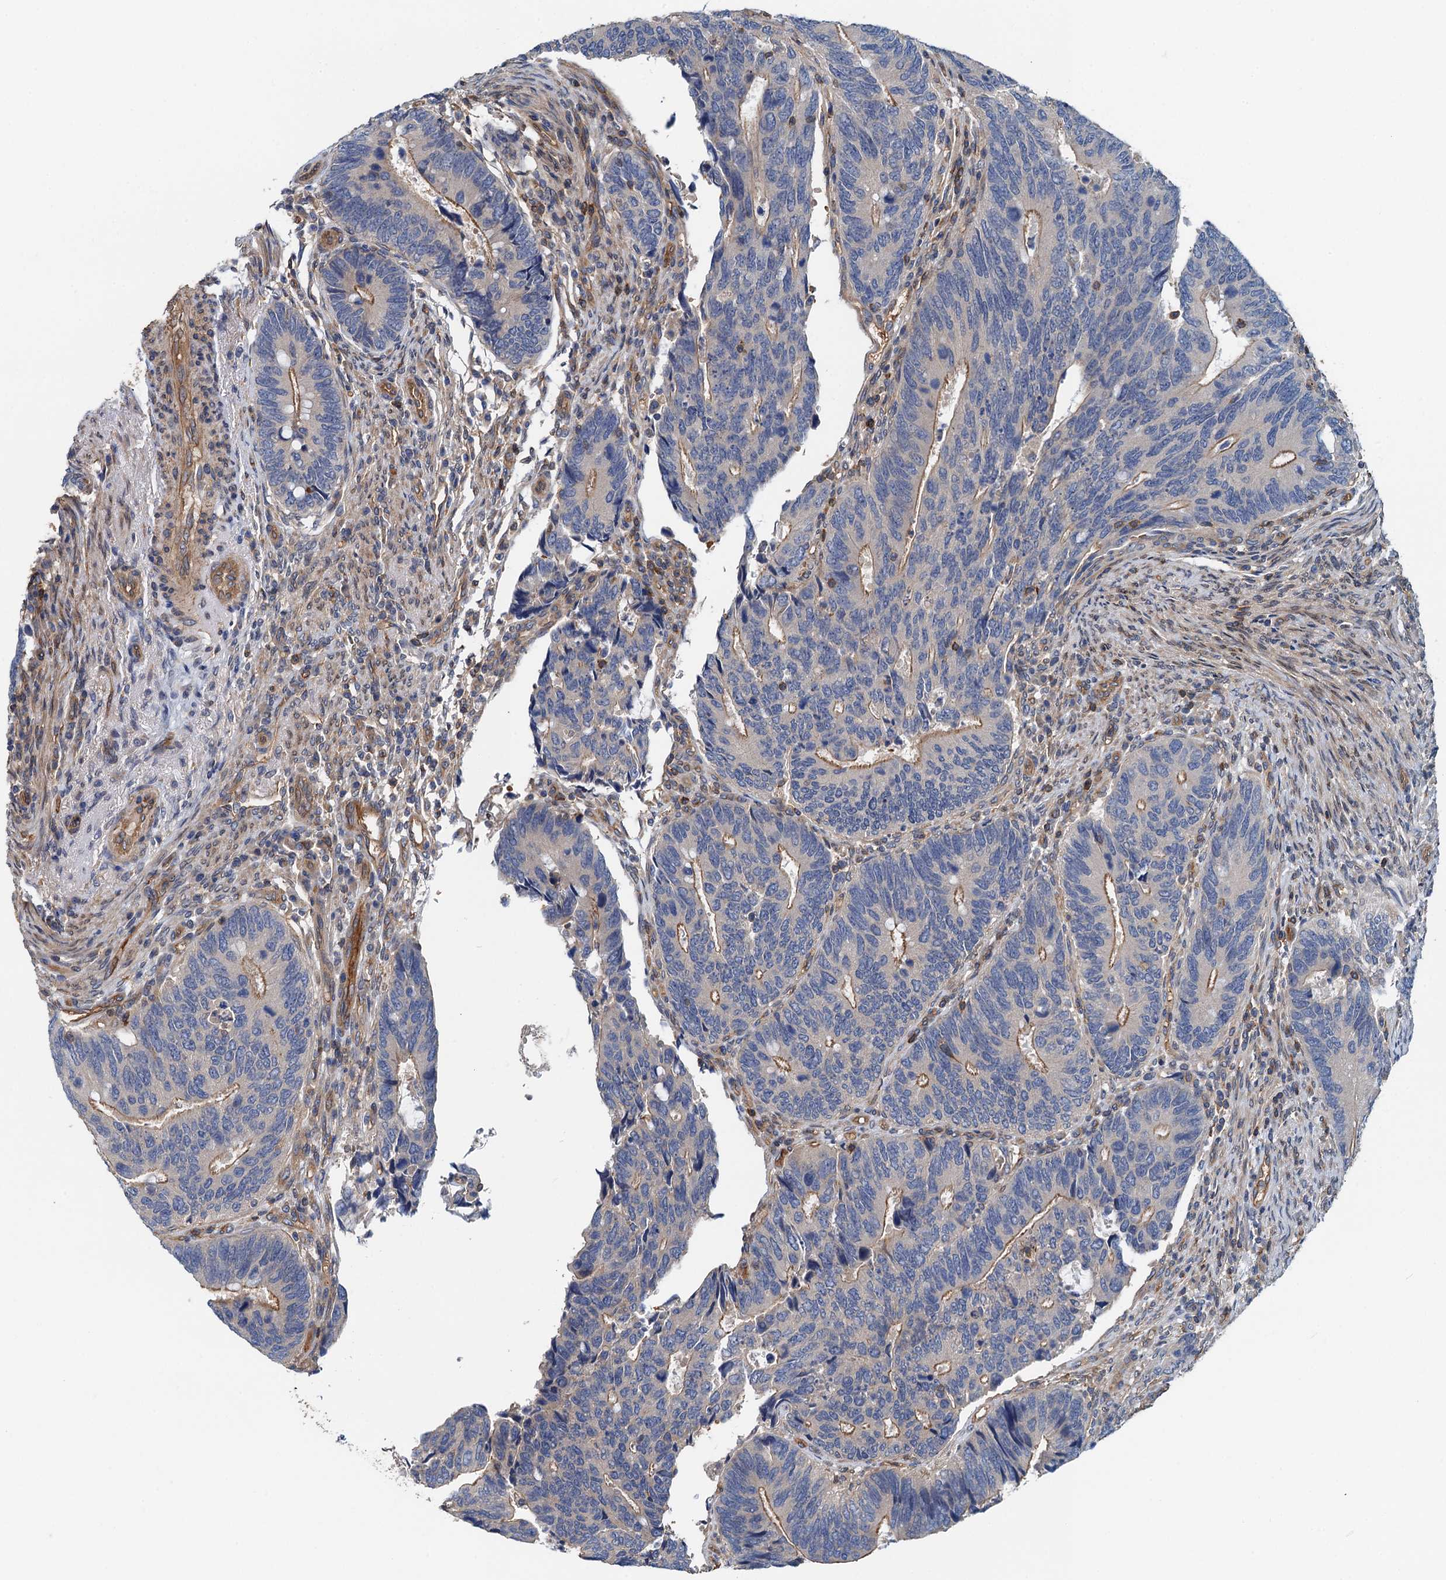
{"staining": {"intensity": "moderate", "quantity": "25%-75%", "location": "cytoplasmic/membranous"}, "tissue": "colorectal cancer", "cell_type": "Tumor cells", "image_type": "cancer", "snomed": [{"axis": "morphology", "description": "Adenocarcinoma, NOS"}, {"axis": "topography", "description": "Colon"}], "caption": "Moderate cytoplasmic/membranous protein positivity is appreciated in approximately 25%-75% of tumor cells in colorectal cancer (adenocarcinoma).", "gene": "ROGDI", "patient": {"sex": "male", "age": 87}}